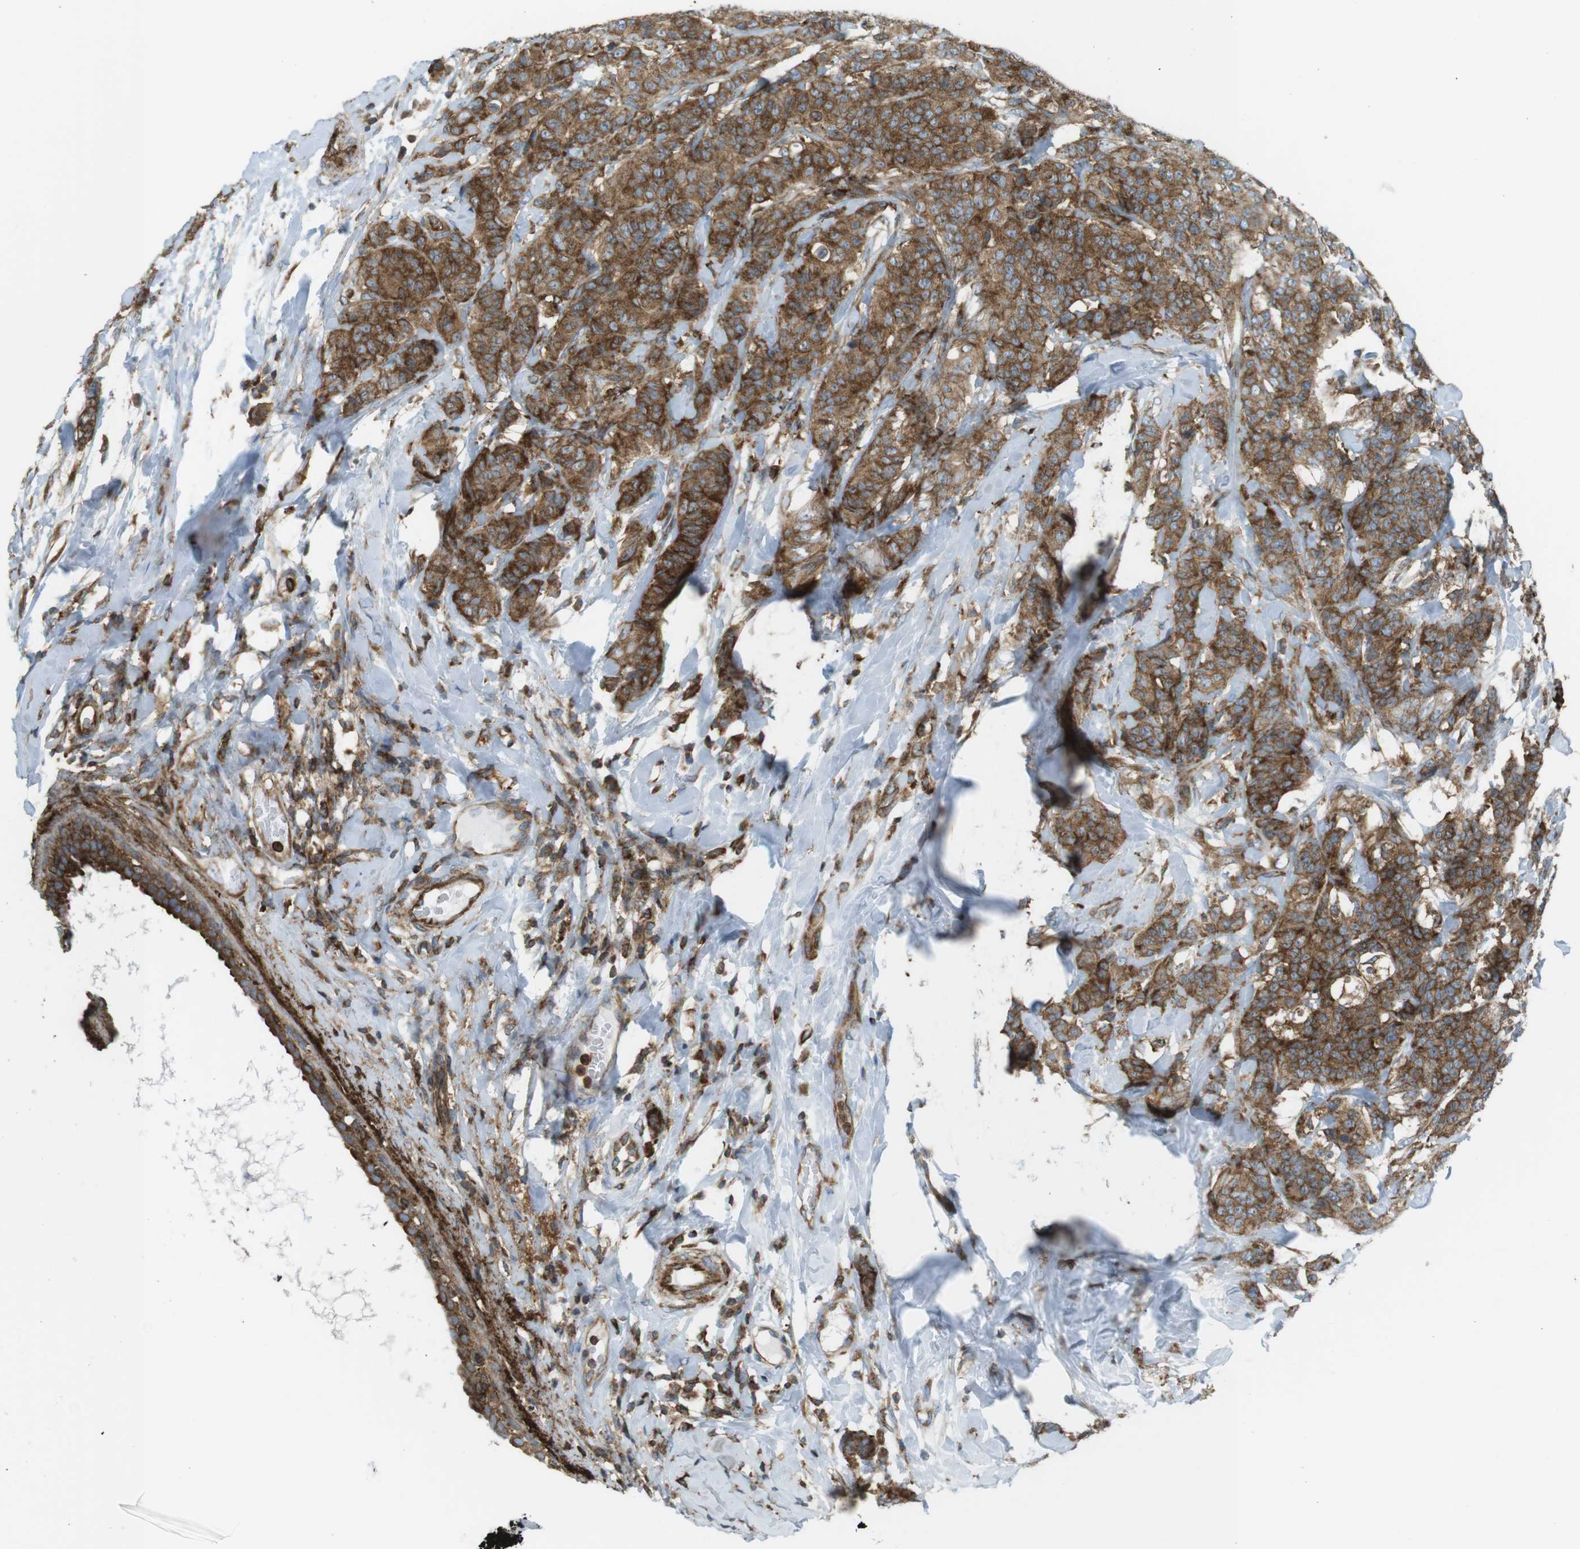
{"staining": {"intensity": "strong", "quantity": ">75%", "location": "cytoplasmic/membranous"}, "tissue": "breast cancer", "cell_type": "Tumor cells", "image_type": "cancer", "snomed": [{"axis": "morphology", "description": "Normal tissue, NOS"}, {"axis": "morphology", "description": "Duct carcinoma"}, {"axis": "topography", "description": "Breast"}], "caption": "Breast intraductal carcinoma tissue shows strong cytoplasmic/membranous staining in about >75% of tumor cells", "gene": "FLII", "patient": {"sex": "female", "age": 40}}